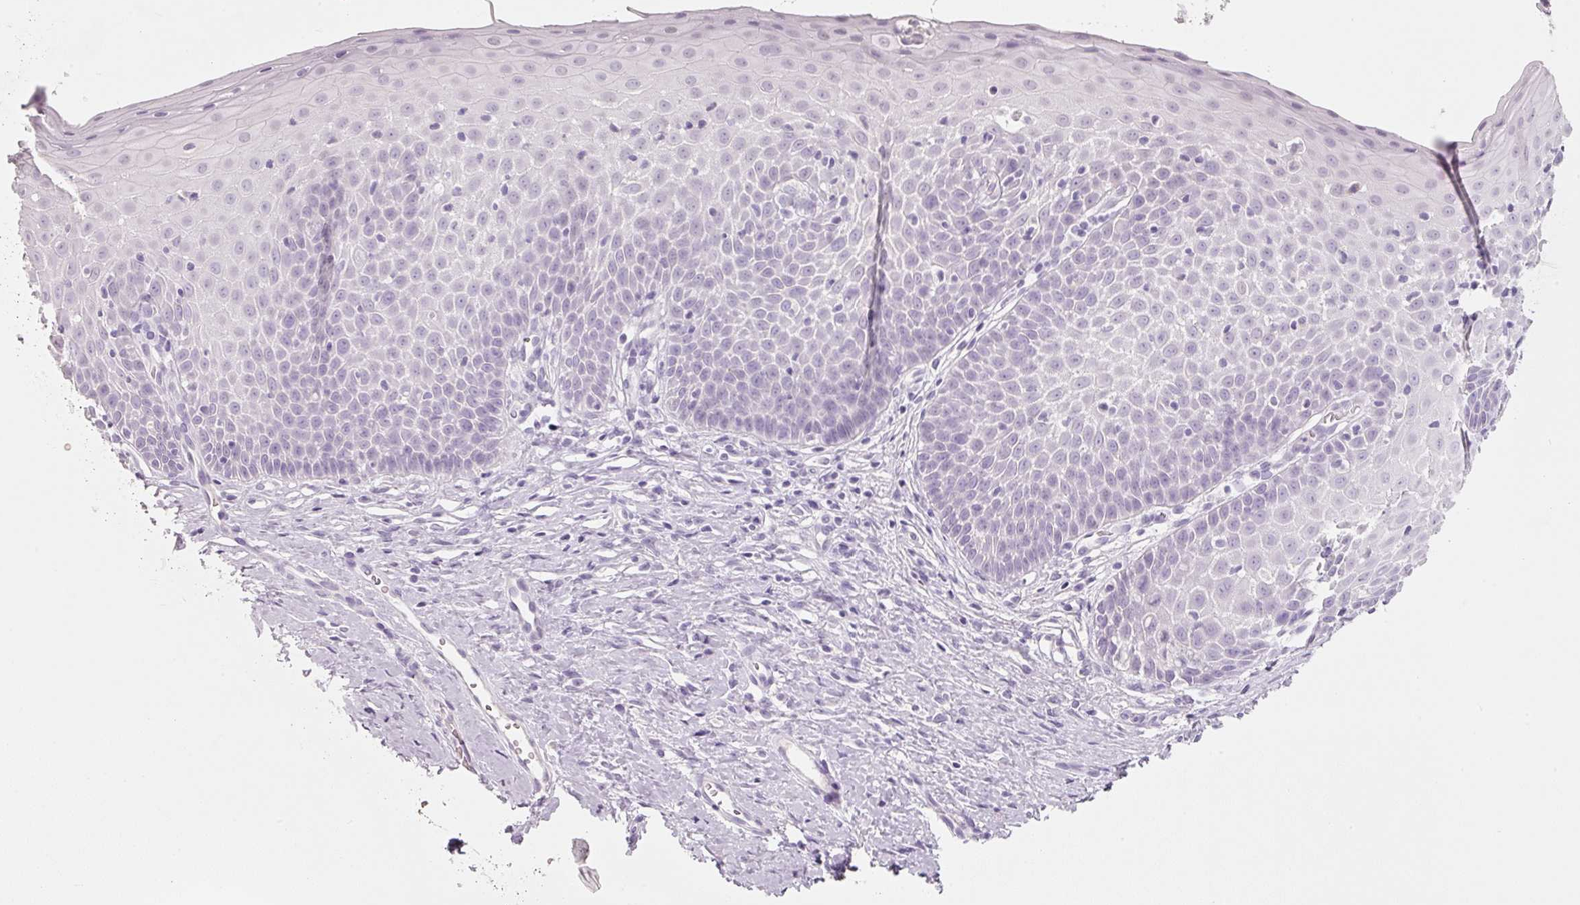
{"staining": {"intensity": "negative", "quantity": "none", "location": "none"}, "tissue": "cervix", "cell_type": "Glandular cells", "image_type": "normal", "snomed": [{"axis": "morphology", "description": "Normal tissue, NOS"}, {"axis": "topography", "description": "Cervix"}], "caption": "Cervix stained for a protein using immunohistochemistry shows no positivity glandular cells.", "gene": "ENSG00000206549", "patient": {"sex": "female", "age": 36}}